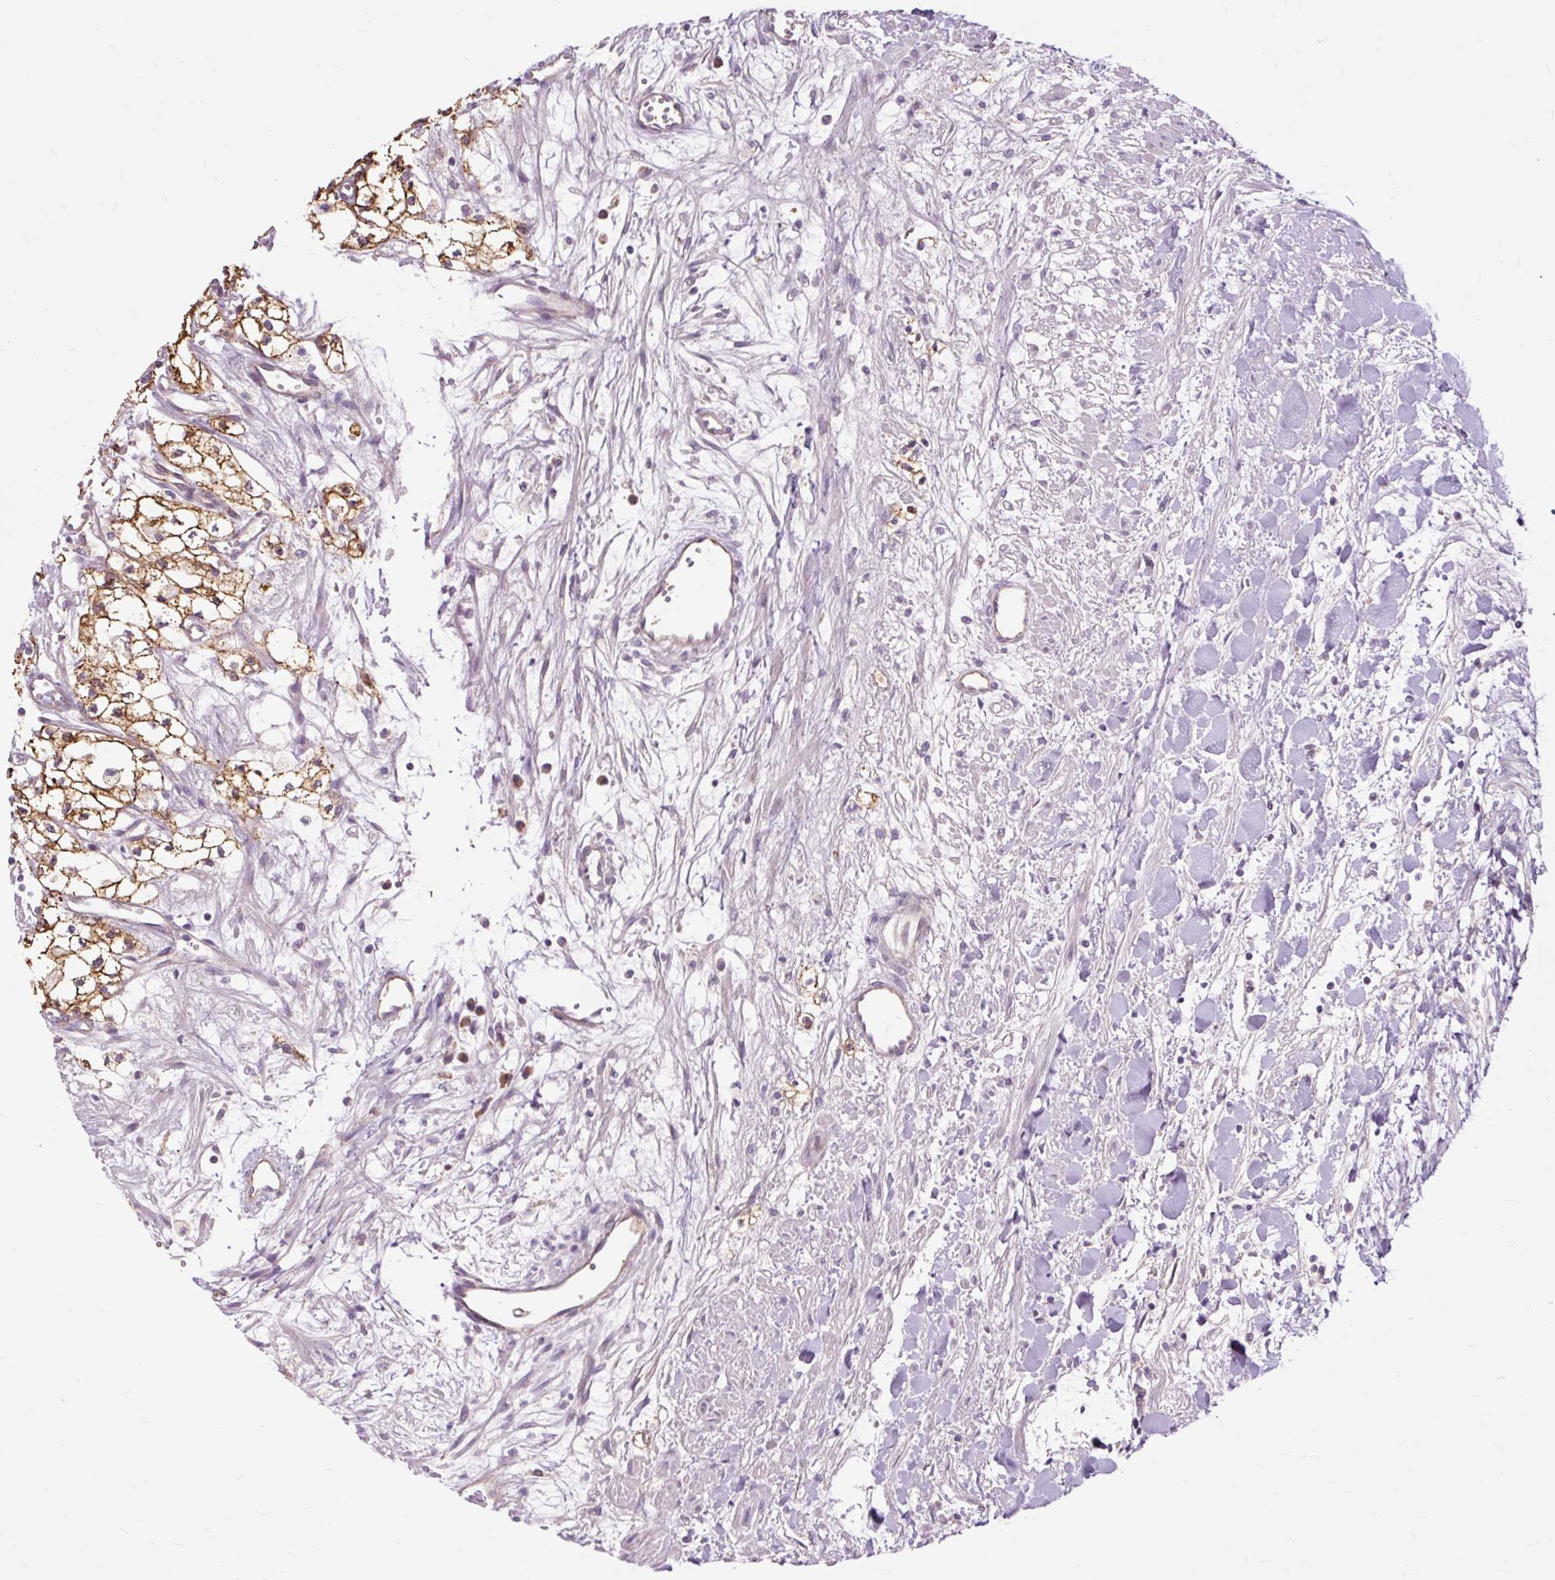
{"staining": {"intensity": "moderate", "quantity": ">75%", "location": "cytoplasmic/membranous"}, "tissue": "renal cancer", "cell_type": "Tumor cells", "image_type": "cancer", "snomed": [{"axis": "morphology", "description": "Adenocarcinoma, NOS"}, {"axis": "topography", "description": "Kidney"}], "caption": "The photomicrograph reveals staining of renal cancer, revealing moderate cytoplasmic/membranous protein staining (brown color) within tumor cells. (brown staining indicates protein expression, while blue staining denotes nuclei).", "gene": "PDZD2", "patient": {"sex": "male", "age": 59}}